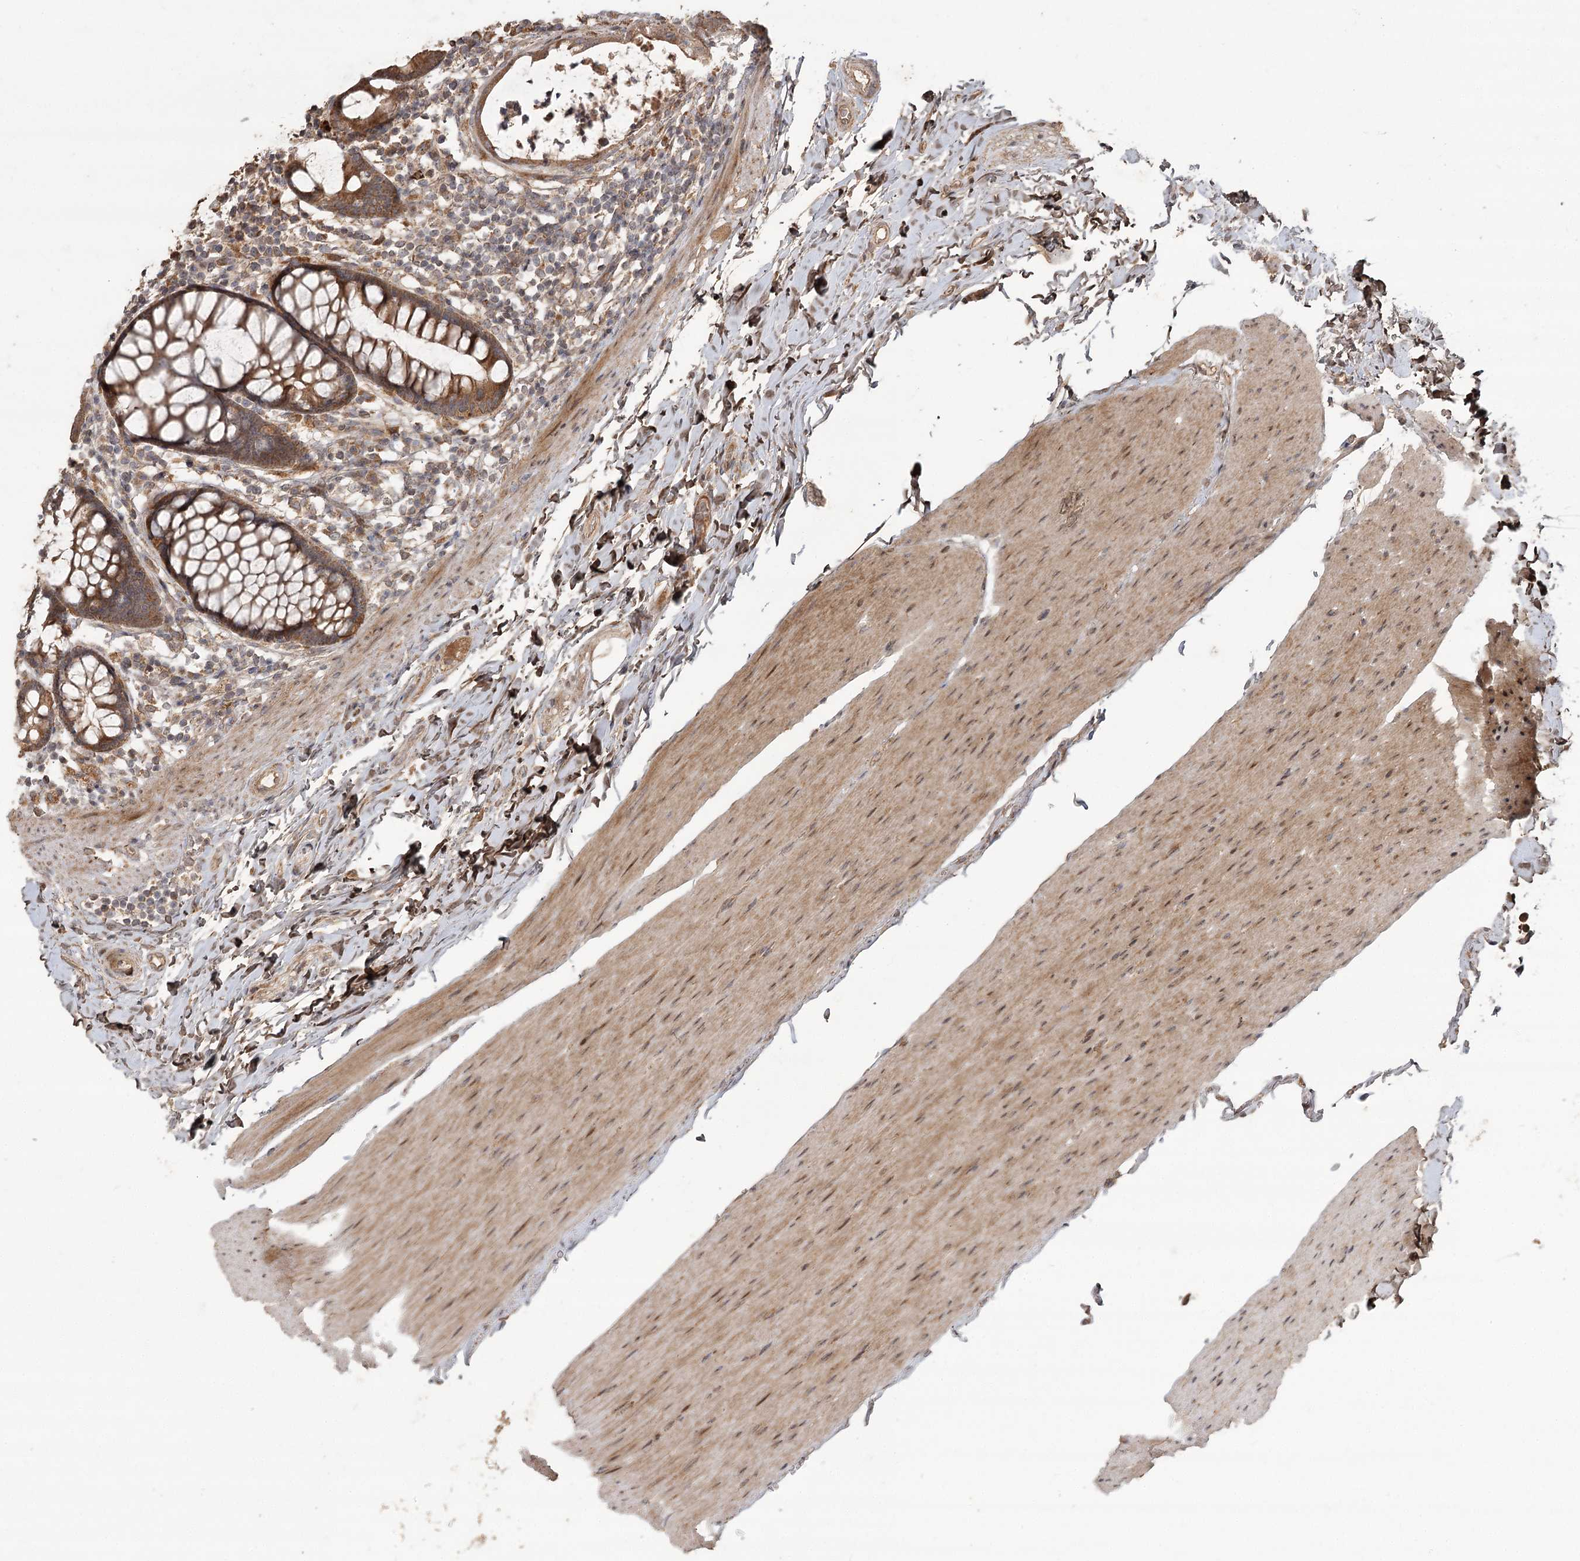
{"staining": {"intensity": "moderate", "quantity": "25%-75%", "location": "cytoplasmic/membranous"}, "tissue": "colon", "cell_type": "Endothelial cells", "image_type": "normal", "snomed": [{"axis": "morphology", "description": "Normal tissue, NOS"}, {"axis": "topography", "description": "Colon"}], "caption": "A brown stain shows moderate cytoplasmic/membranous expression of a protein in endothelial cells of unremarkable colon. (Stains: DAB in brown, nuclei in blue, Microscopy: brightfield microscopy at high magnification).", "gene": "OBSL1", "patient": {"sex": "female", "age": 80}}